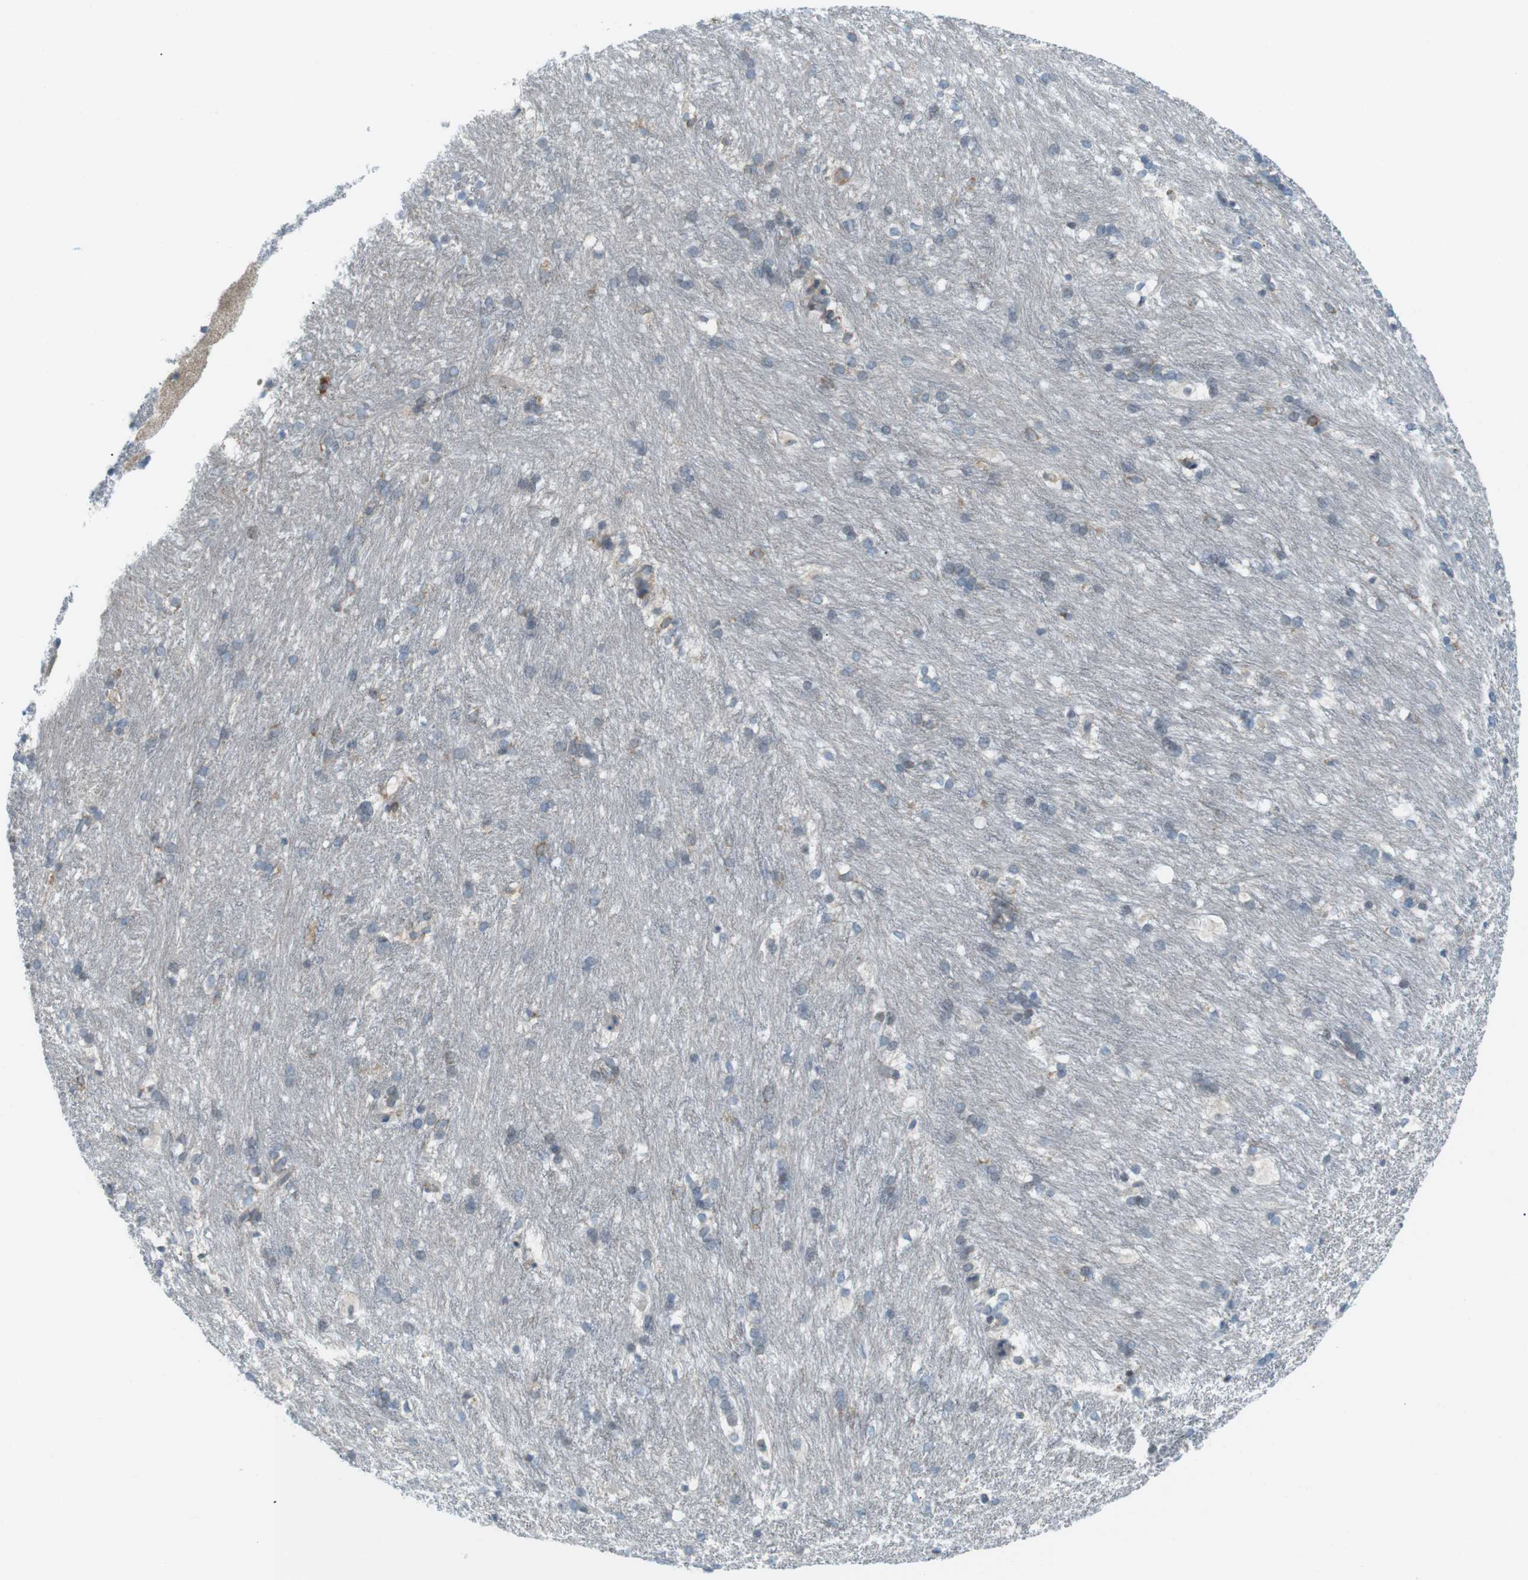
{"staining": {"intensity": "negative", "quantity": "none", "location": "none"}, "tissue": "caudate", "cell_type": "Glial cells", "image_type": "normal", "snomed": [{"axis": "morphology", "description": "Normal tissue, NOS"}, {"axis": "topography", "description": "Lateral ventricle wall"}], "caption": "The immunohistochemistry histopathology image has no significant staining in glial cells of caudate.", "gene": "FLII", "patient": {"sex": "female", "age": 19}}